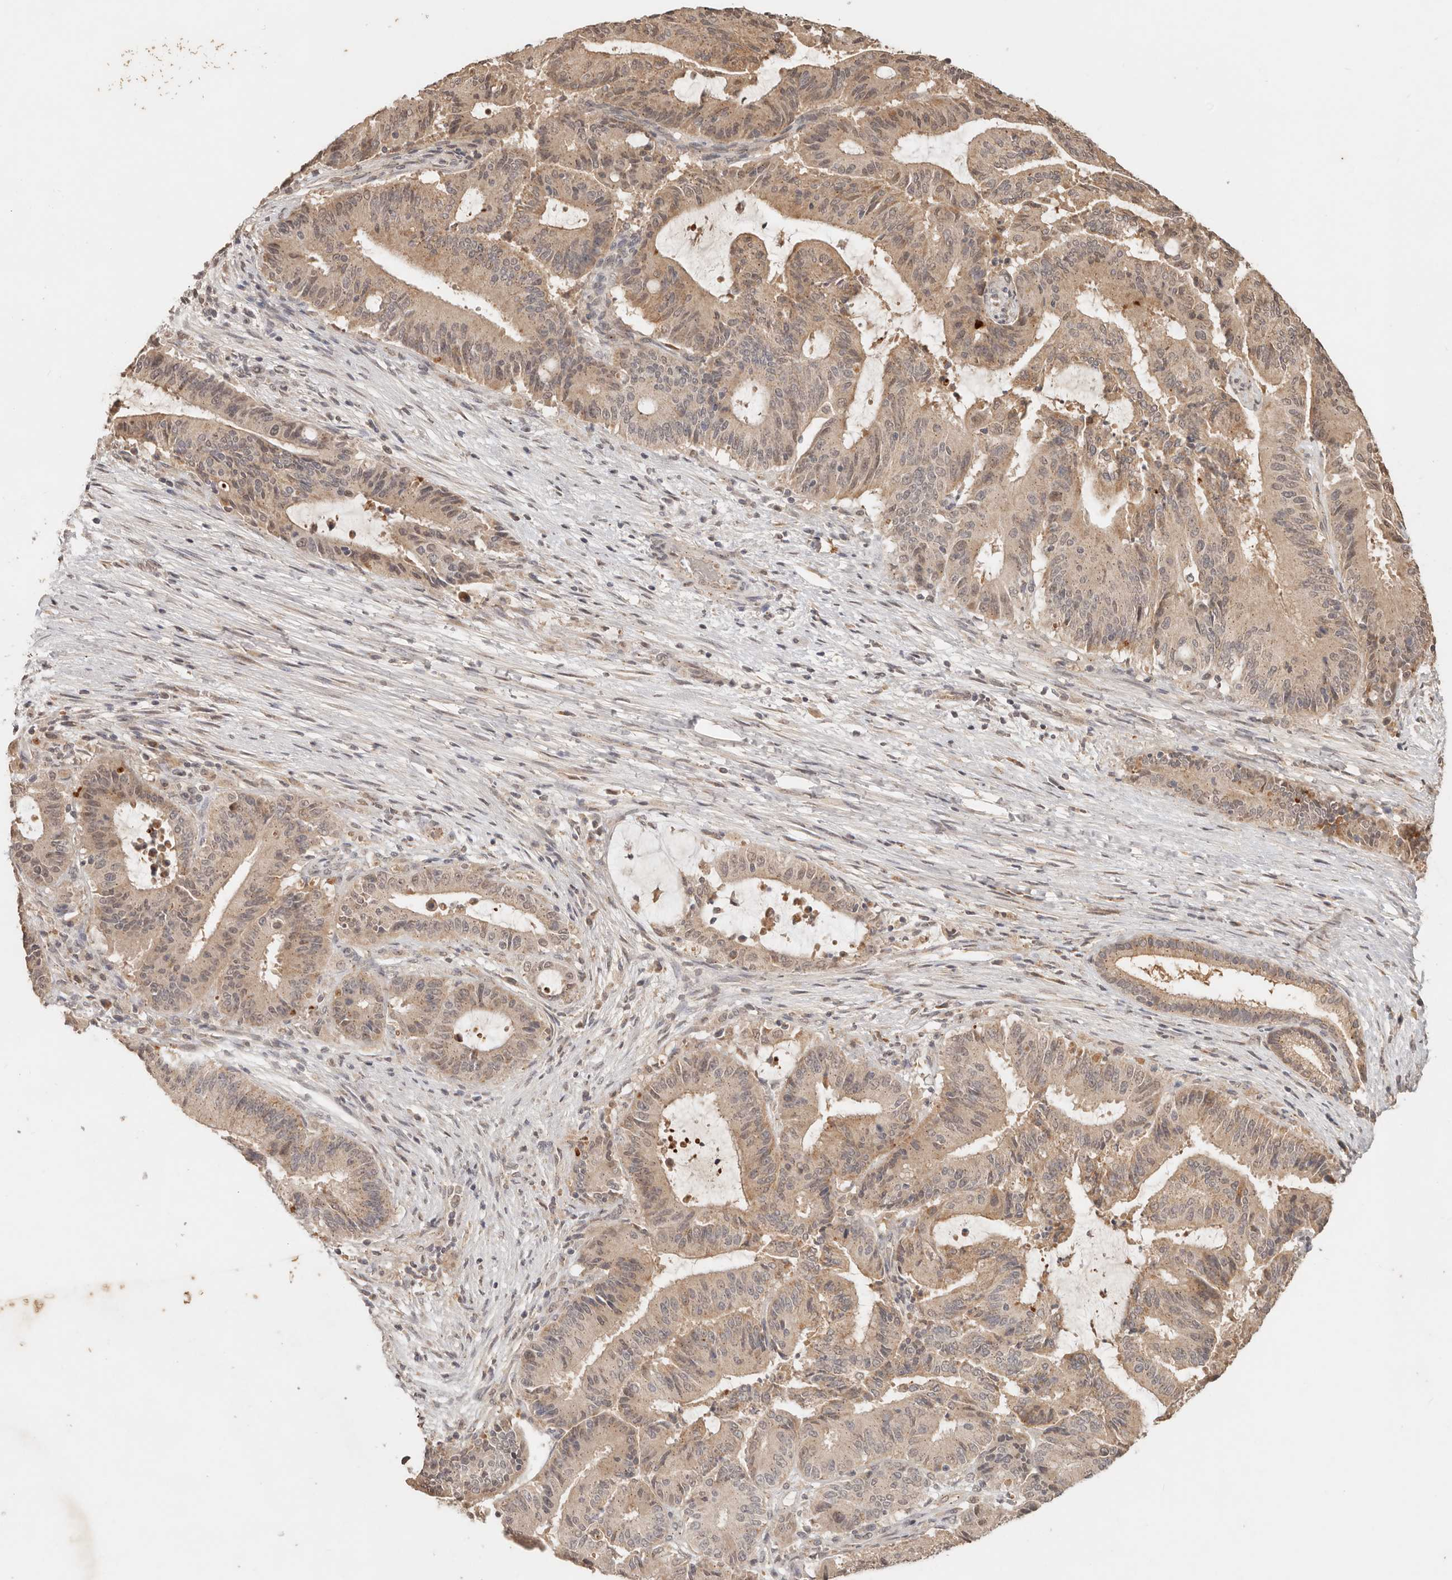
{"staining": {"intensity": "moderate", "quantity": ">75%", "location": "cytoplasmic/membranous"}, "tissue": "liver cancer", "cell_type": "Tumor cells", "image_type": "cancer", "snomed": [{"axis": "morphology", "description": "Normal tissue, NOS"}, {"axis": "morphology", "description": "Cholangiocarcinoma"}, {"axis": "topography", "description": "Liver"}, {"axis": "topography", "description": "Peripheral nerve tissue"}], "caption": "Liver cancer (cholangiocarcinoma) tissue displays moderate cytoplasmic/membranous expression in about >75% of tumor cells", "gene": "LMO4", "patient": {"sex": "female", "age": 73}}